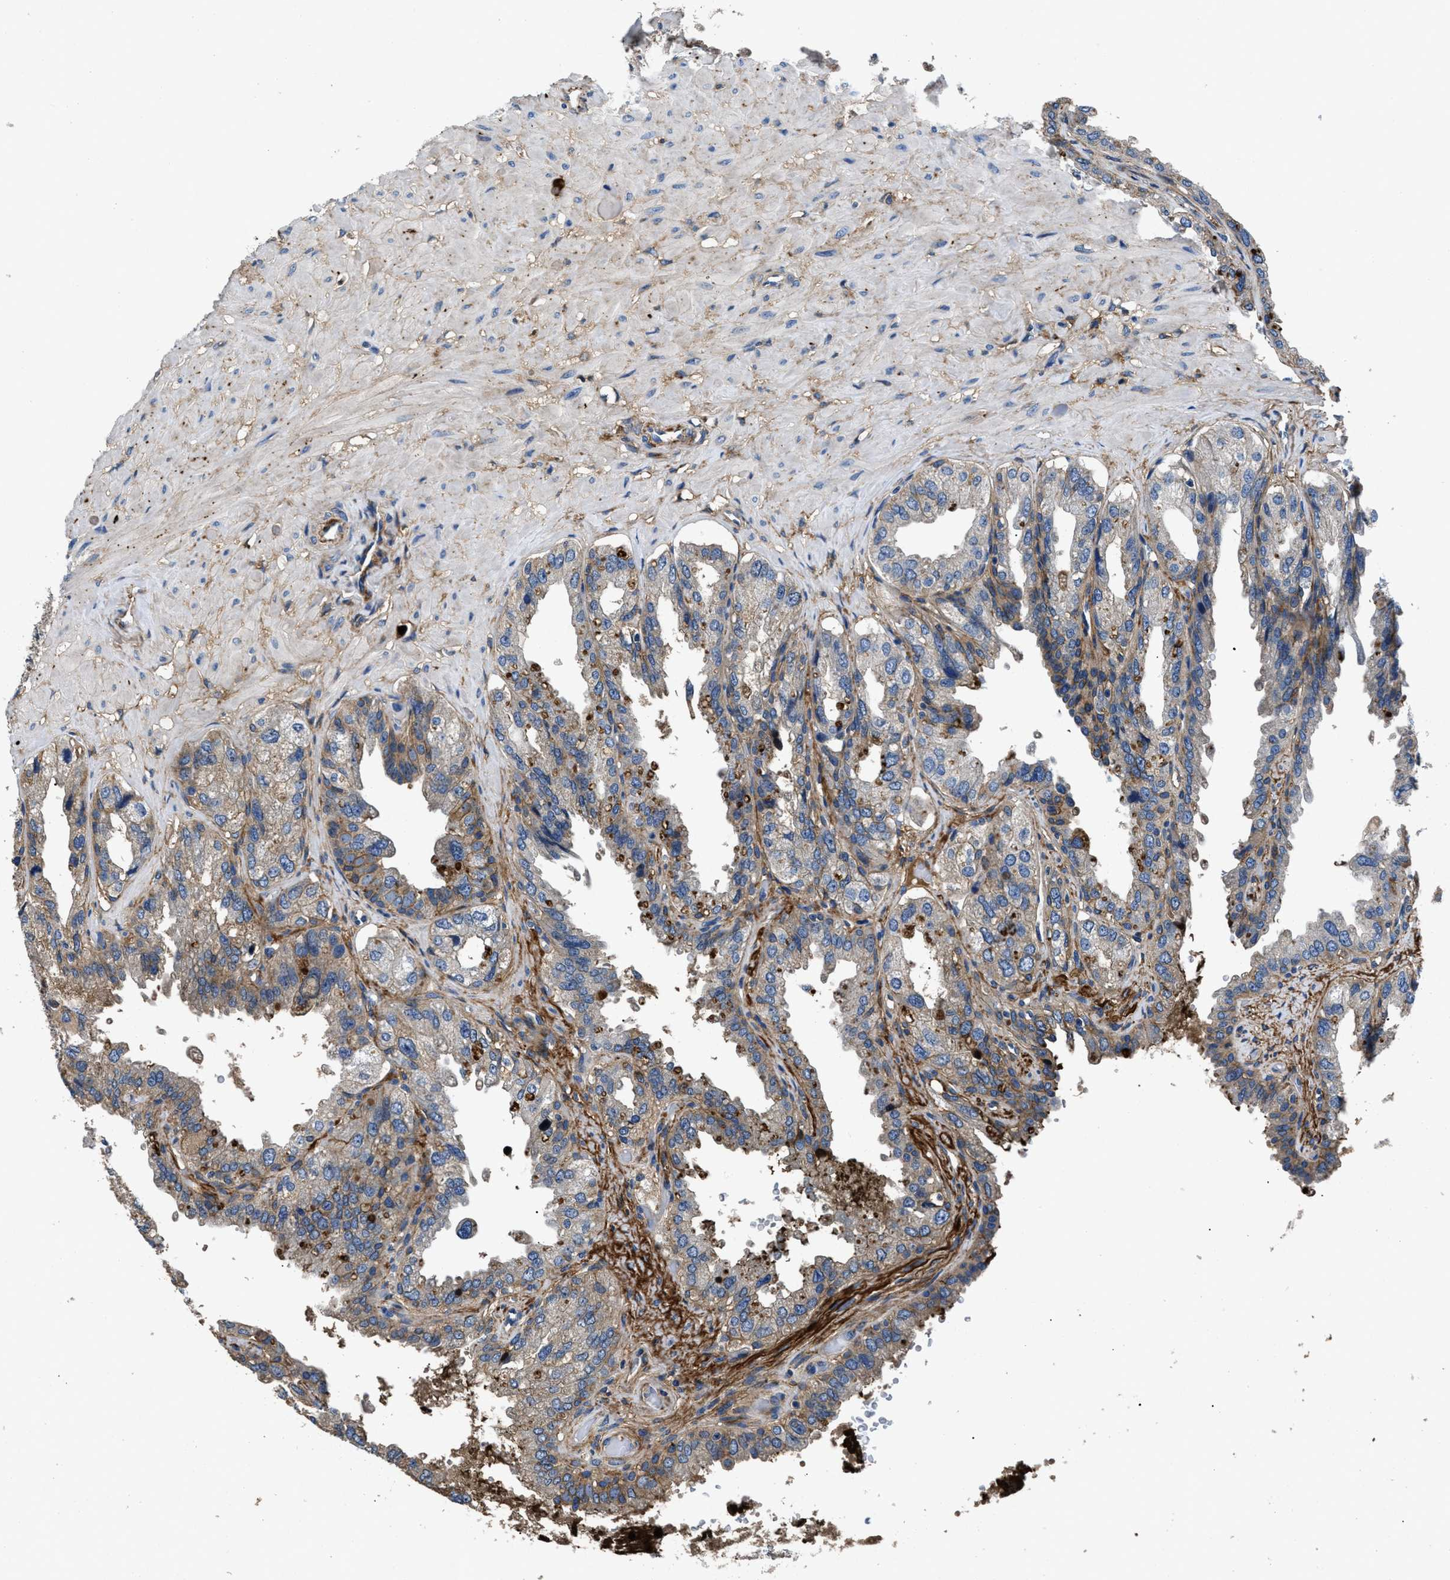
{"staining": {"intensity": "strong", "quantity": "25%-75%", "location": "cytoplasmic/membranous"}, "tissue": "seminal vesicle", "cell_type": "Glandular cells", "image_type": "normal", "snomed": [{"axis": "morphology", "description": "Normal tissue, NOS"}, {"axis": "topography", "description": "Seminal veicle"}], "caption": "A histopathology image of human seminal vesicle stained for a protein displays strong cytoplasmic/membranous brown staining in glandular cells.", "gene": "CD276", "patient": {"sex": "male", "age": 68}}